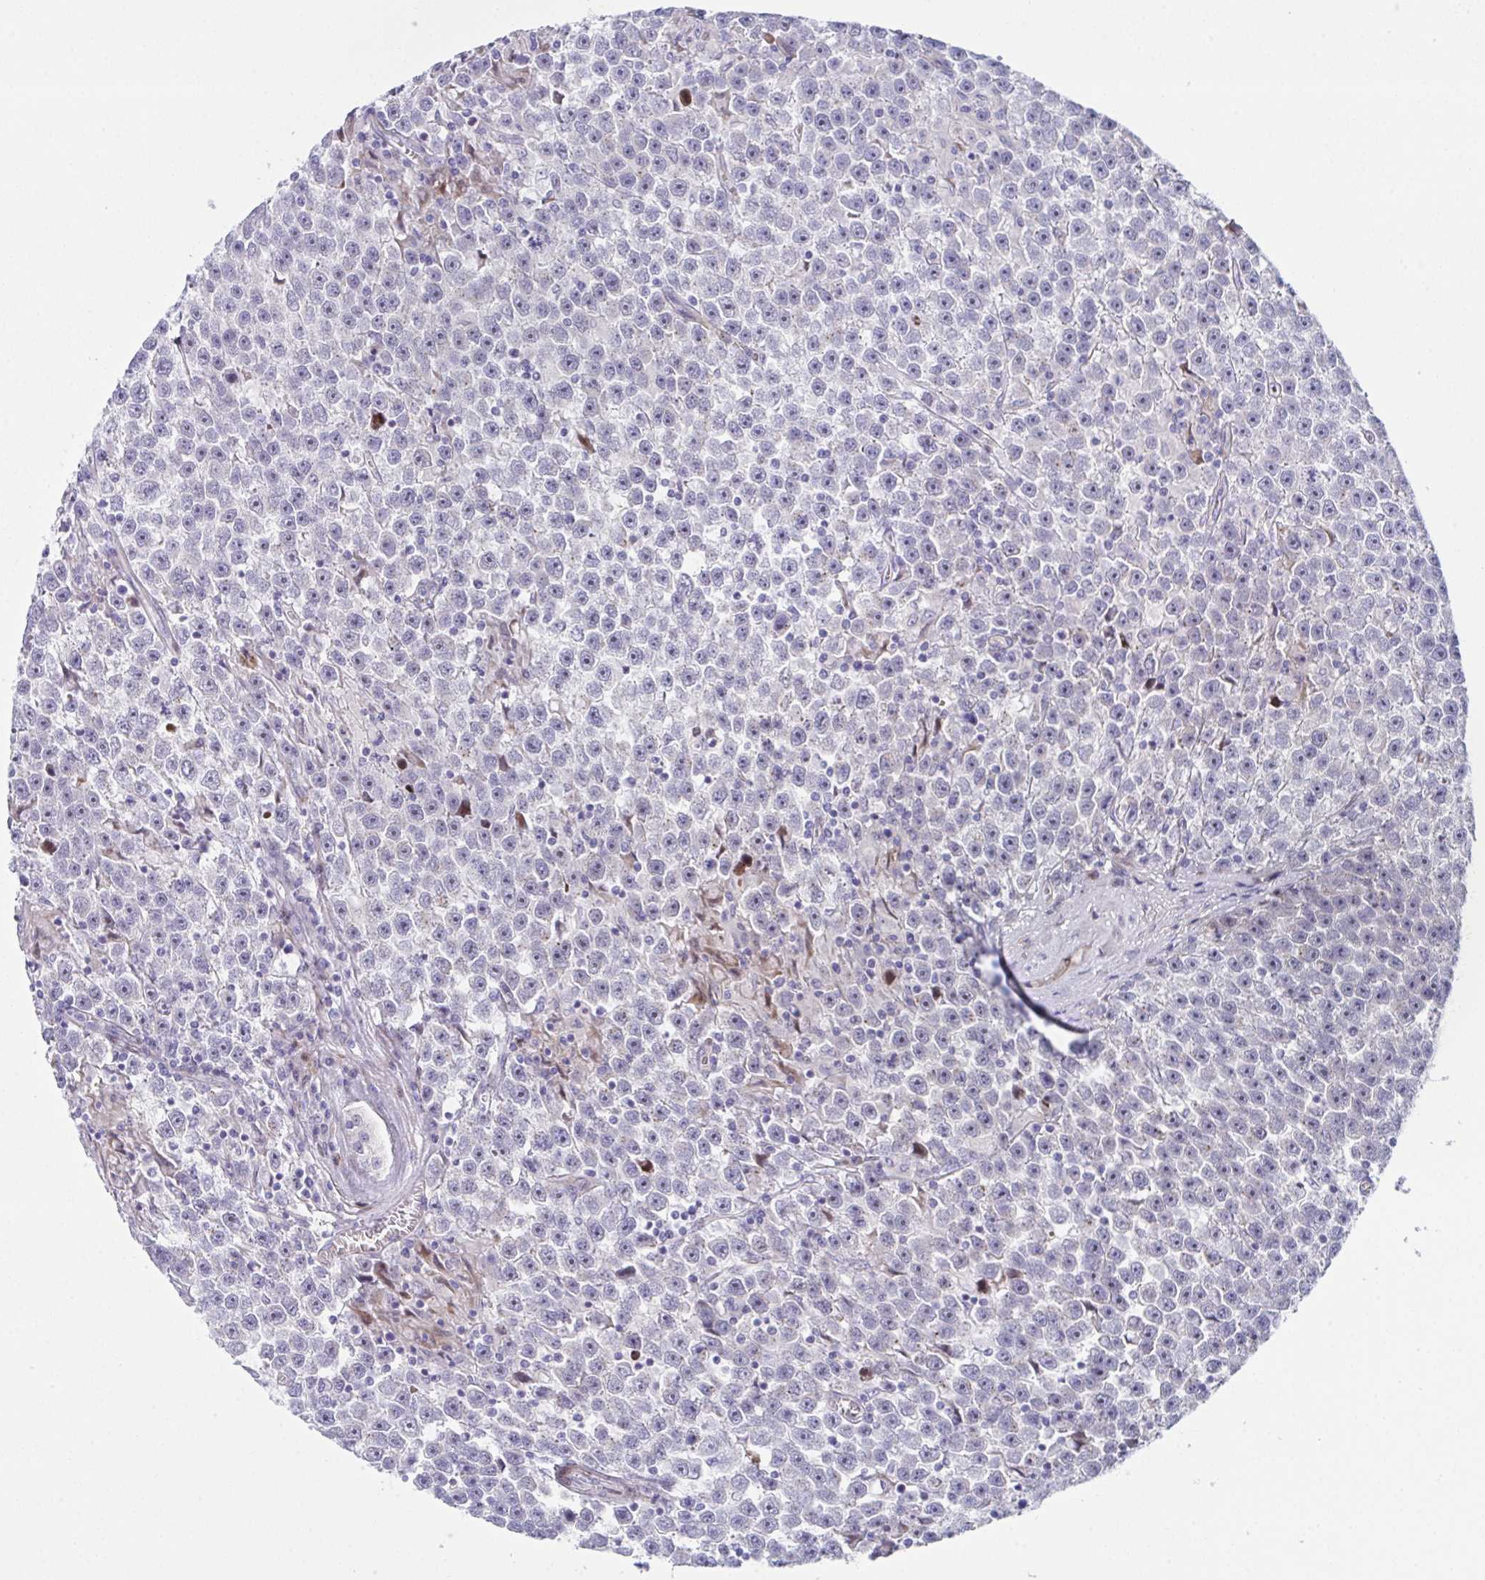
{"staining": {"intensity": "negative", "quantity": "none", "location": "none"}, "tissue": "testis cancer", "cell_type": "Tumor cells", "image_type": "cancer", "snomed": [{"axis": "morphology", "description": "Seminoma, NOS"}, {"axis": "topography", "description": "Testis"}], "caption": "This is a photomicrograph of IHC staining of seminoma (testis), which shows no staining in tumor cells.", "gene": "ZNF713", "patient": {"sex": "male", "age": 31}}